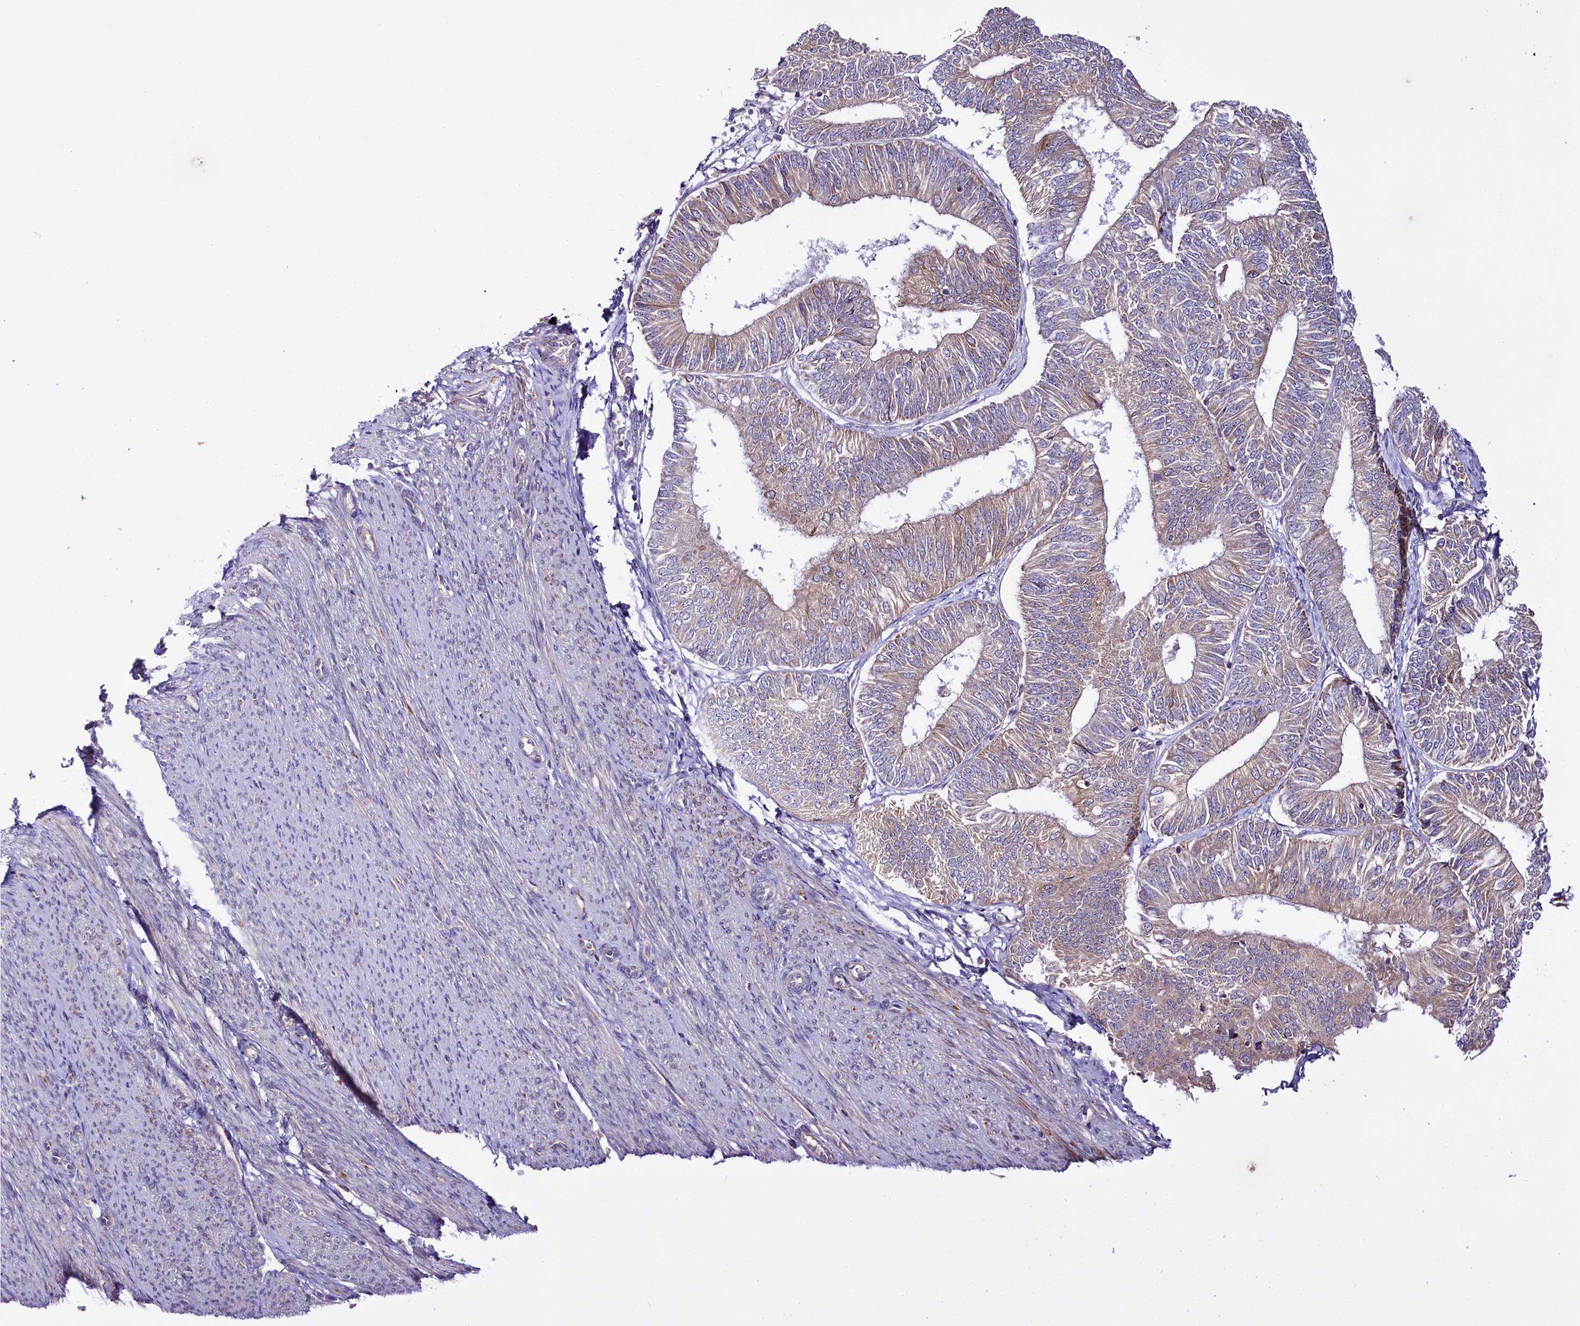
{"staining": {"intensity": "moderate", "quantity": ">75%", "location": "cytoplasmic/membranous"}, "tissue": "endometrial cancer", "cell_type": "Tumor cells", "image_type": "cancer", "snomed": [{"axis": "morphology", "description": "Adenocarcinoma, NOS"}, {"axis": "topography", "description": "Endometrium"}], "caption": "Protein staining exhibits moderate cytoplasmic/membranous positivity in approximately >75% of tumor cells in endometrial cancer.", "gene": "CEP295", "patient": {"sex": "female", "age": 58}}